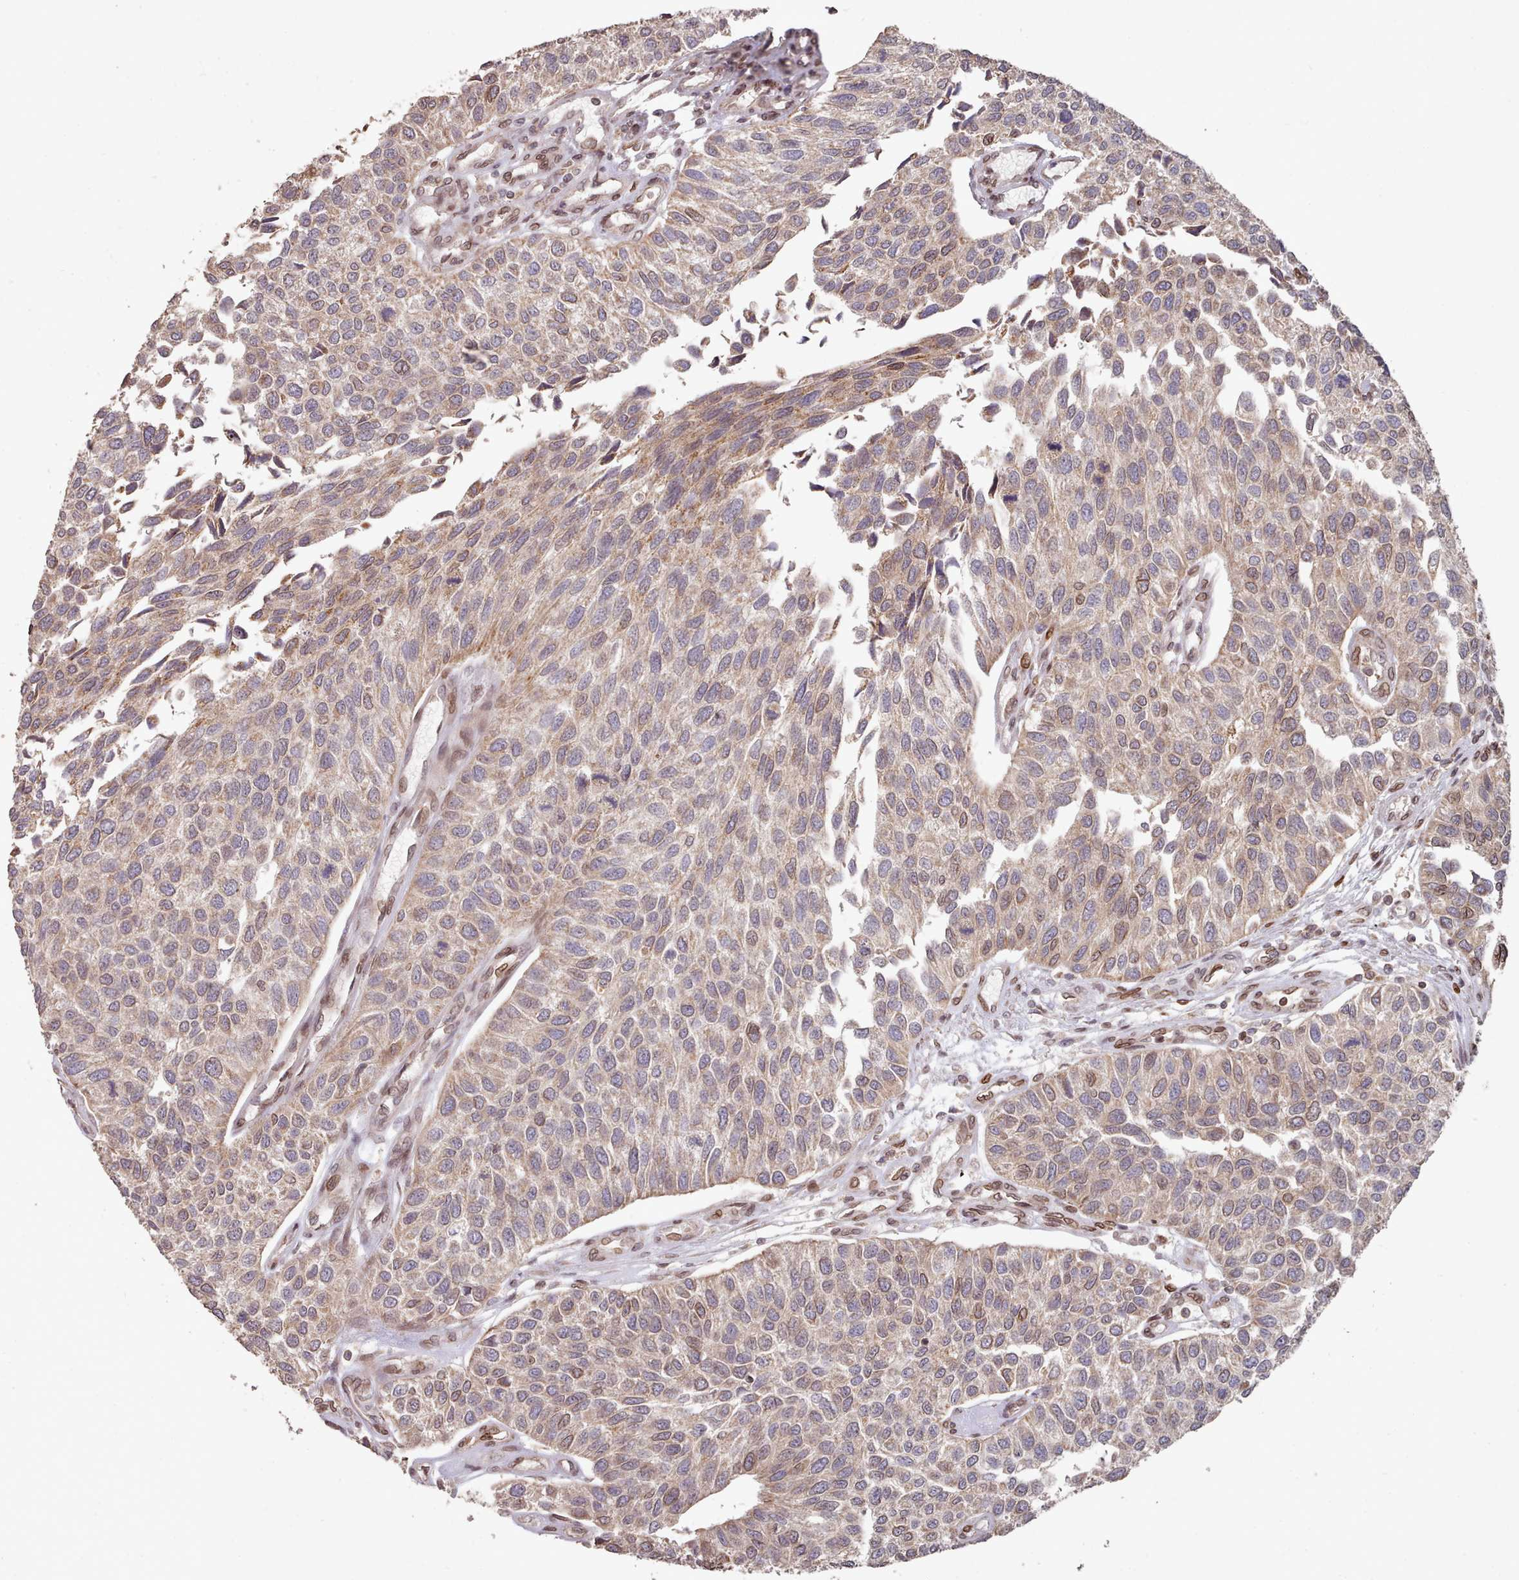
{"staining": {"intensity": "weak", "quantity": "25%-75%", "location": "cytoplasmic/membranous"}, "tissue": "urothelial cancer", "cell_type": "Tumor cells", "image_type": "cancer", "snomed": [{"axis": "morphology", "description": "Urothelial carcinoma, NOS"}, {"axis": "topography", "description": "Urinary bladder"}], "caption": "A high-resolution image shows immunohistochemistry (IHC) staining of transitional cell carcinoma, which reveals weak cytoplasmic/membranous expression in approximately 25%-75% of tumor cells.", "gene": "TOR1AIP1", "patient": {"sex": "male", "age": 55}}